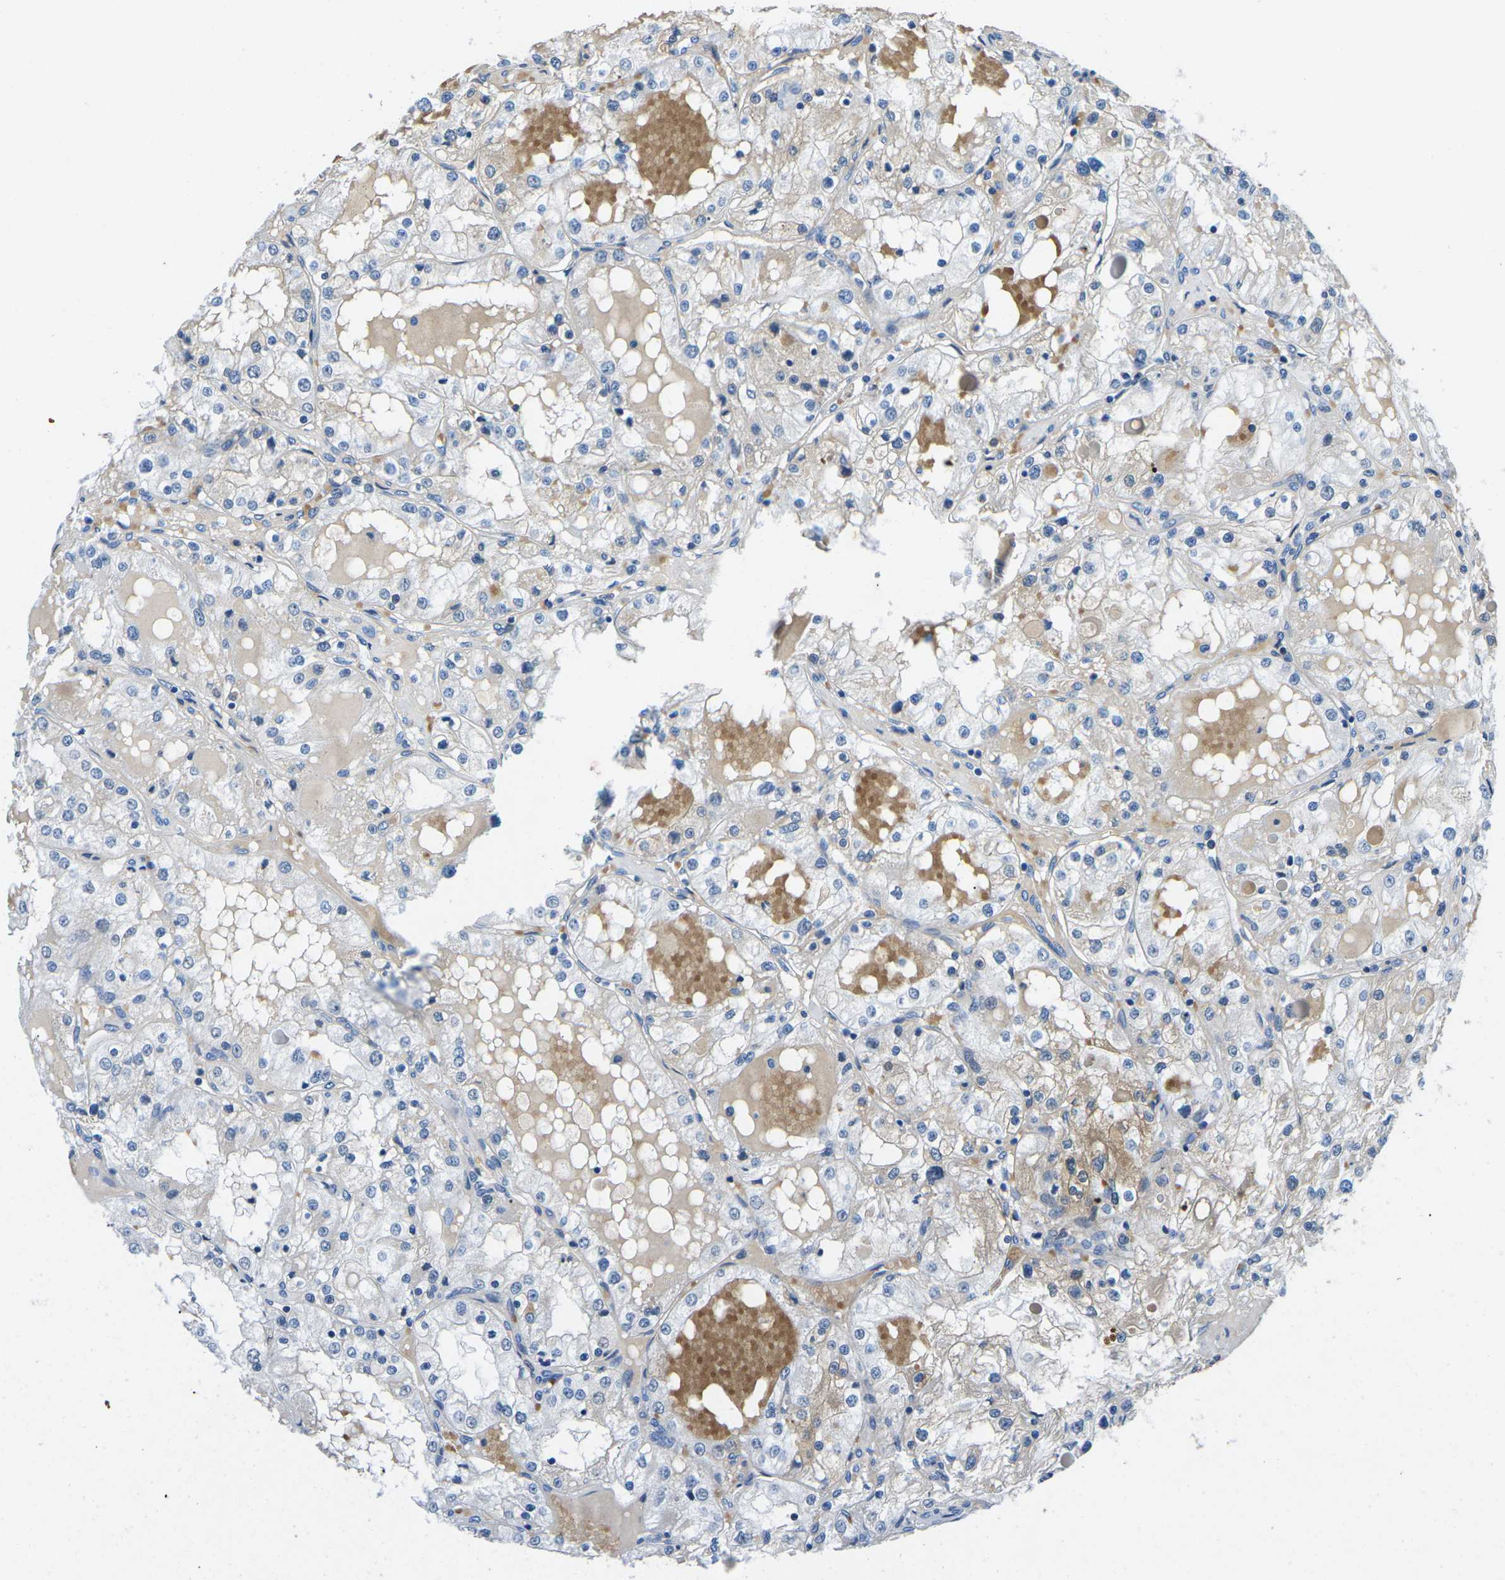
{"staining": {"intensity": "weak", "quantity": "<25%", "location": "cytoplasmic/membranous"}, "tissue": "renal cancer", "cell_type": "Tumor cells", "image_type": "cancer", "snomed": [{"axis": "morphology", "description": "Adenocarcinoma, NOS"}, {"axis": "topography", "description": "Kidney"}], "caption": "Tumor cells are negative for protein expression in human renal adenocarcinoma.", "gene": "TM6SF1", "patient": {"sex": "male", "age": 68}}